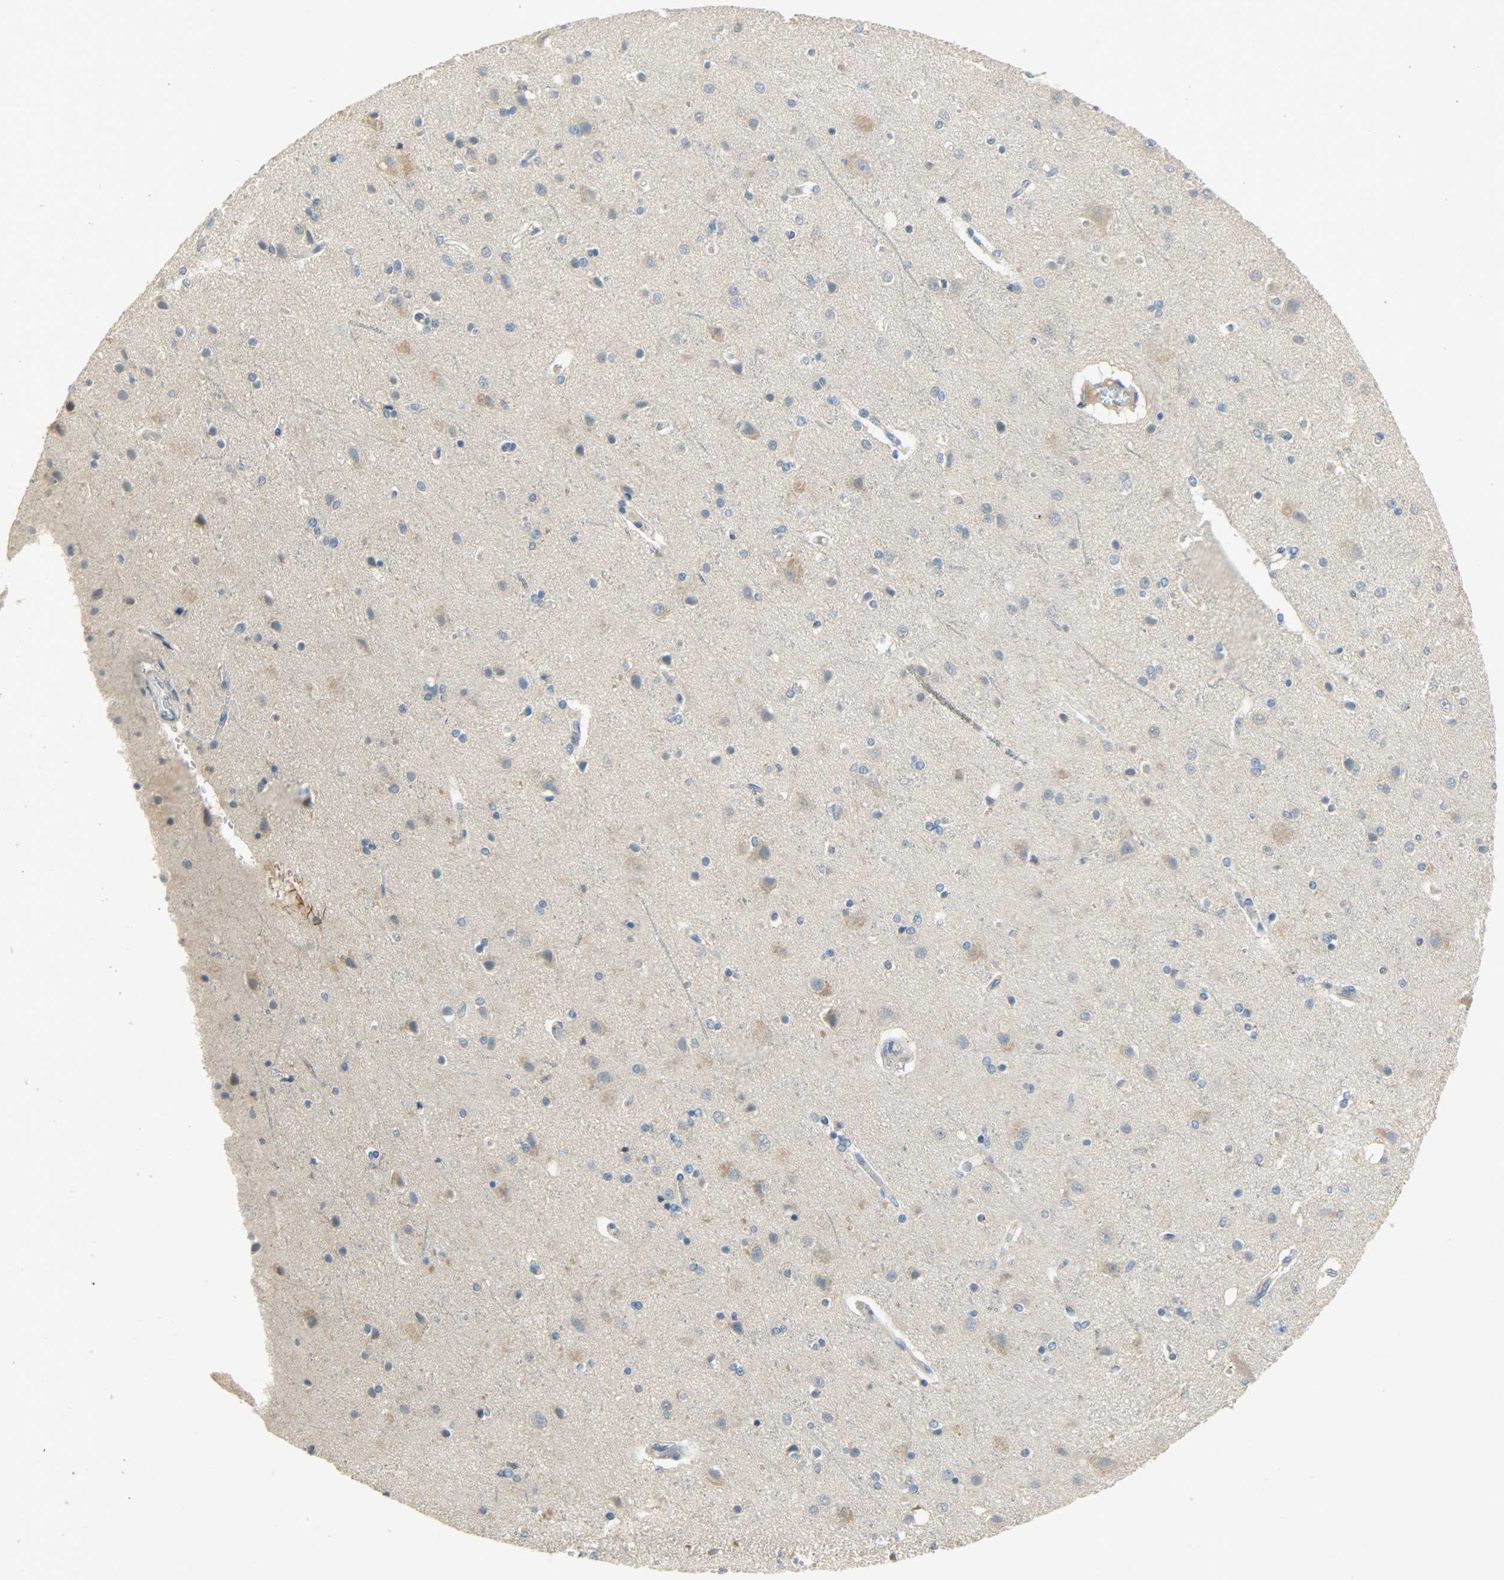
{"staining": {"intensity": "negative", "quantity": "none", "location": "none"}, "tissue": "cerebral cortex", "cell_type": "Endothelial cells", "image_type": "normal", "snomed": [{"axis": "morphology", "description": "Normal tissue, NOS"}, {"axis": "topography", "description": "Cerebral cortex"}], "caption": "Cerebral cortex was stained to show a protein in brown. There is no significant positivity in endothelial cells.", "gene": "DSG2", "patient": {"sex": "female", "age": 54}}